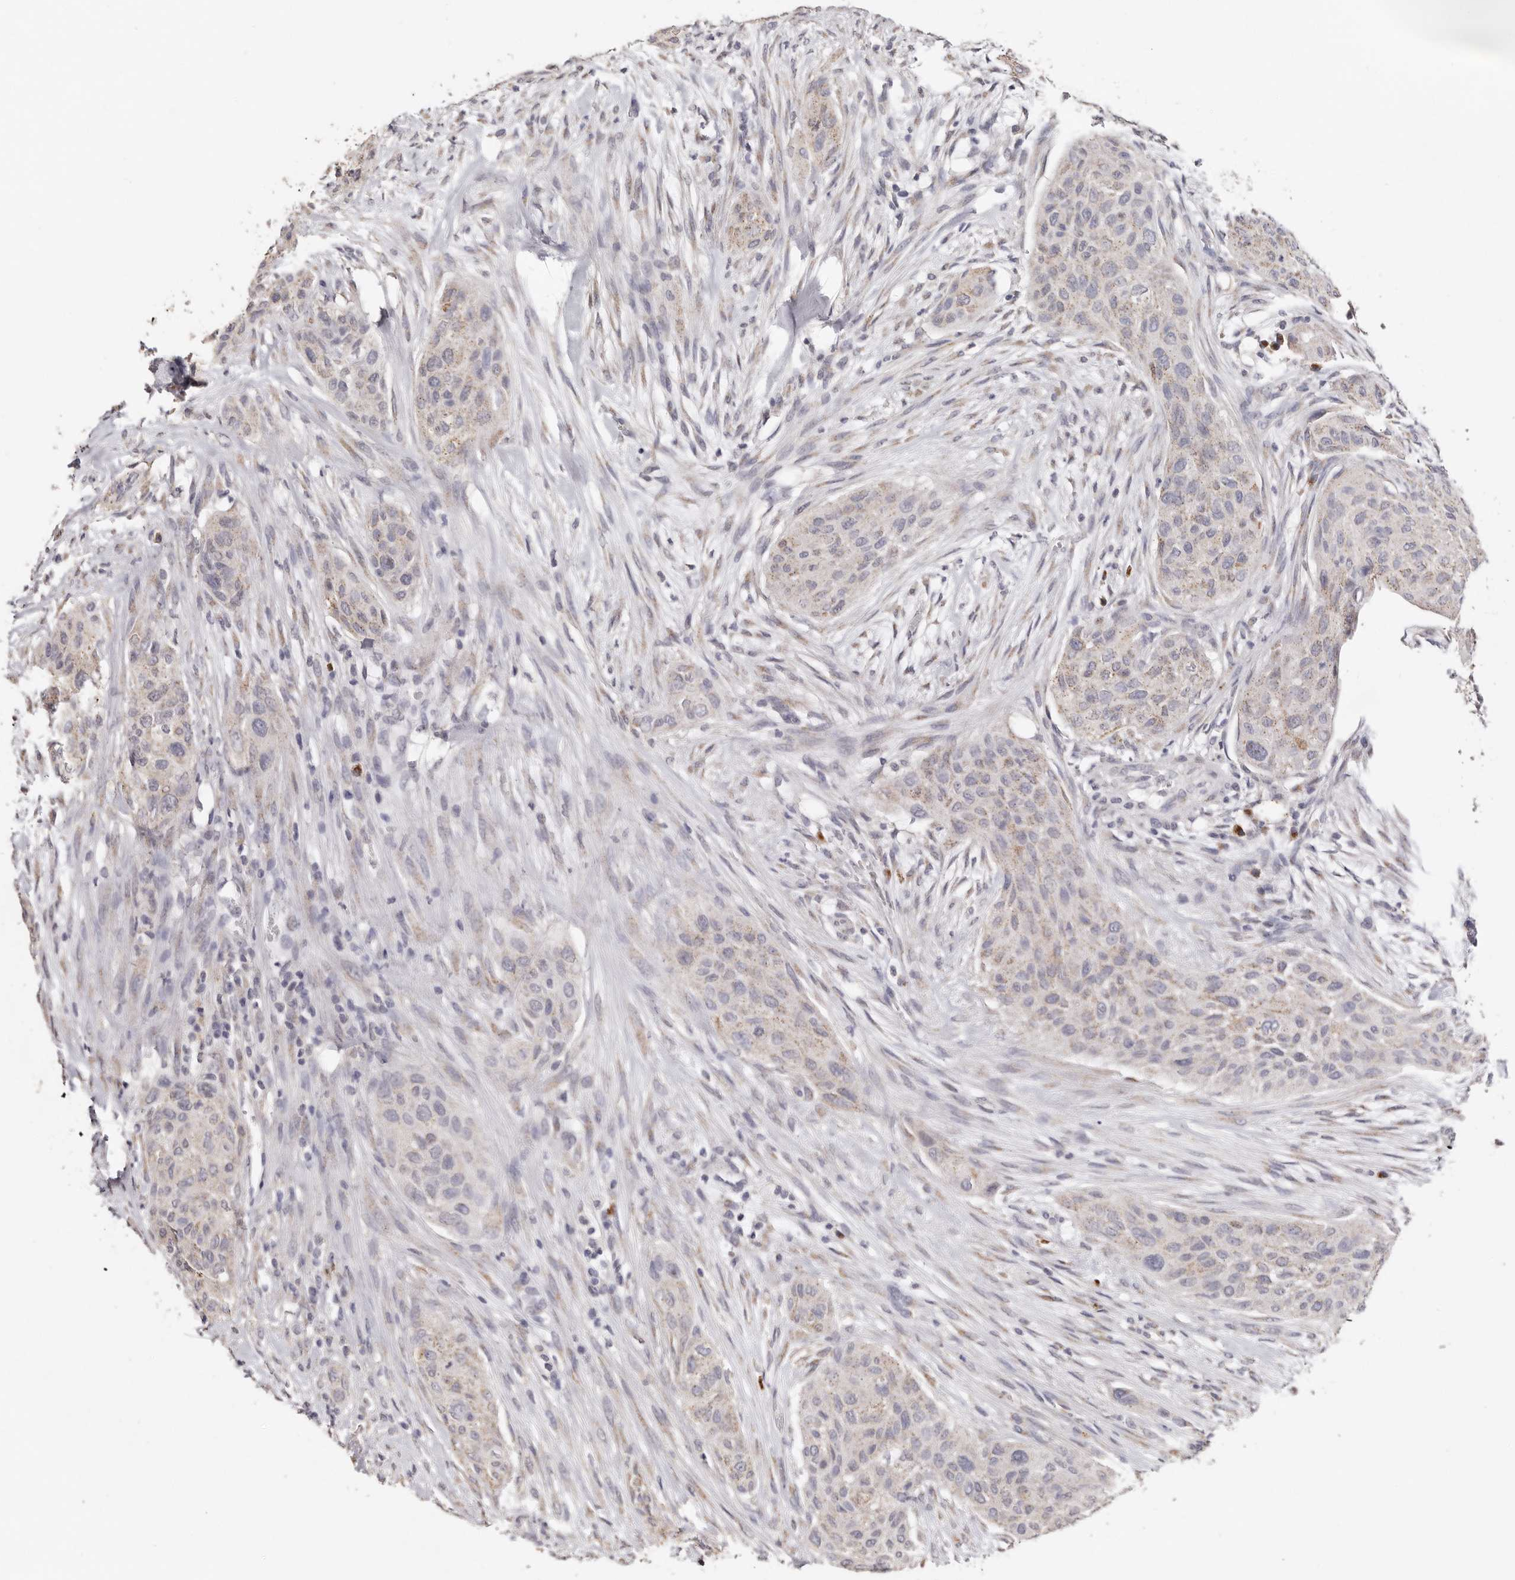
{"staining": {"intensity": "weak", "quantity": ">75%", "location": "cytoplasmic/membranous"}, "tissue": "urothelial cancer", "cell_type": "Tumor cells", "image_type": "cancer", "snomed": [{"axis": "morphology", "description": "Urothelial carcinoma, High grade"}, {"axis": "topography", "description": "Urinary bladder"}], "caption": "This histopathology image exhibits IHC staining of human urothelial carcinoma (high-grade), with low weak cytoplasmic/membranous staining in about >75% of tumor cells.", "gene": "LGALS7B", "patient": {"sex": "male", "age": 35}}